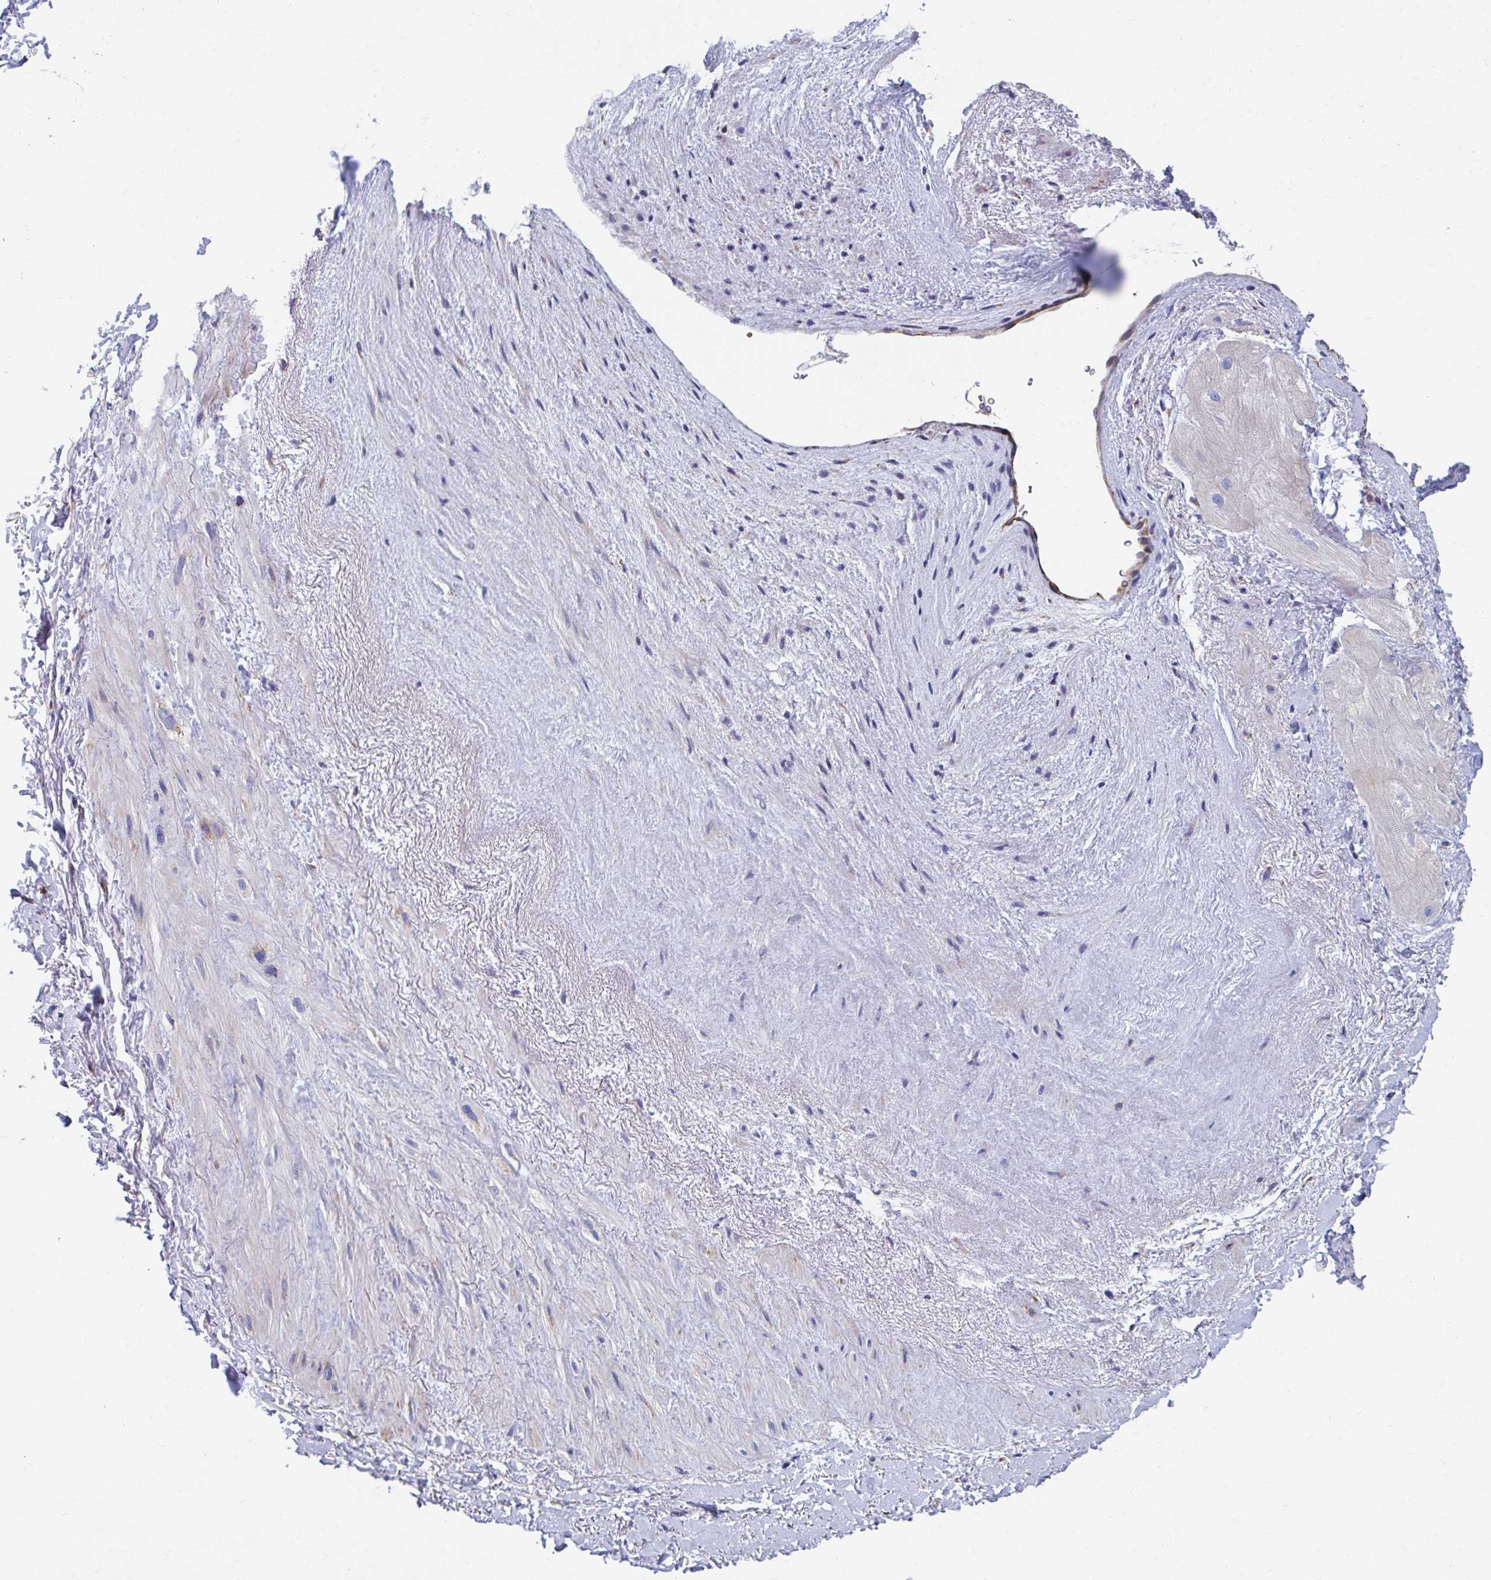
{"staining": {"intensity": "negative", "quantity": "none", "location": "none"}, "tissue": "heart muscle", "cell_type": "Cardiomyocytes", "image_type": "normal", "snomed": [{"axis": "morphology", "description": "Normal tissue, NOS"}, {"axis": "topography", "description": "Heart"}], "caption": "A high-resolution micrograph shows immunohistochemistry (IHC) staining of normal heart muscle, which exhibits no significant staining in cardiomyocytes.", "gene": "FKBP2", "patient": {"sex": "male", "age": 62}}